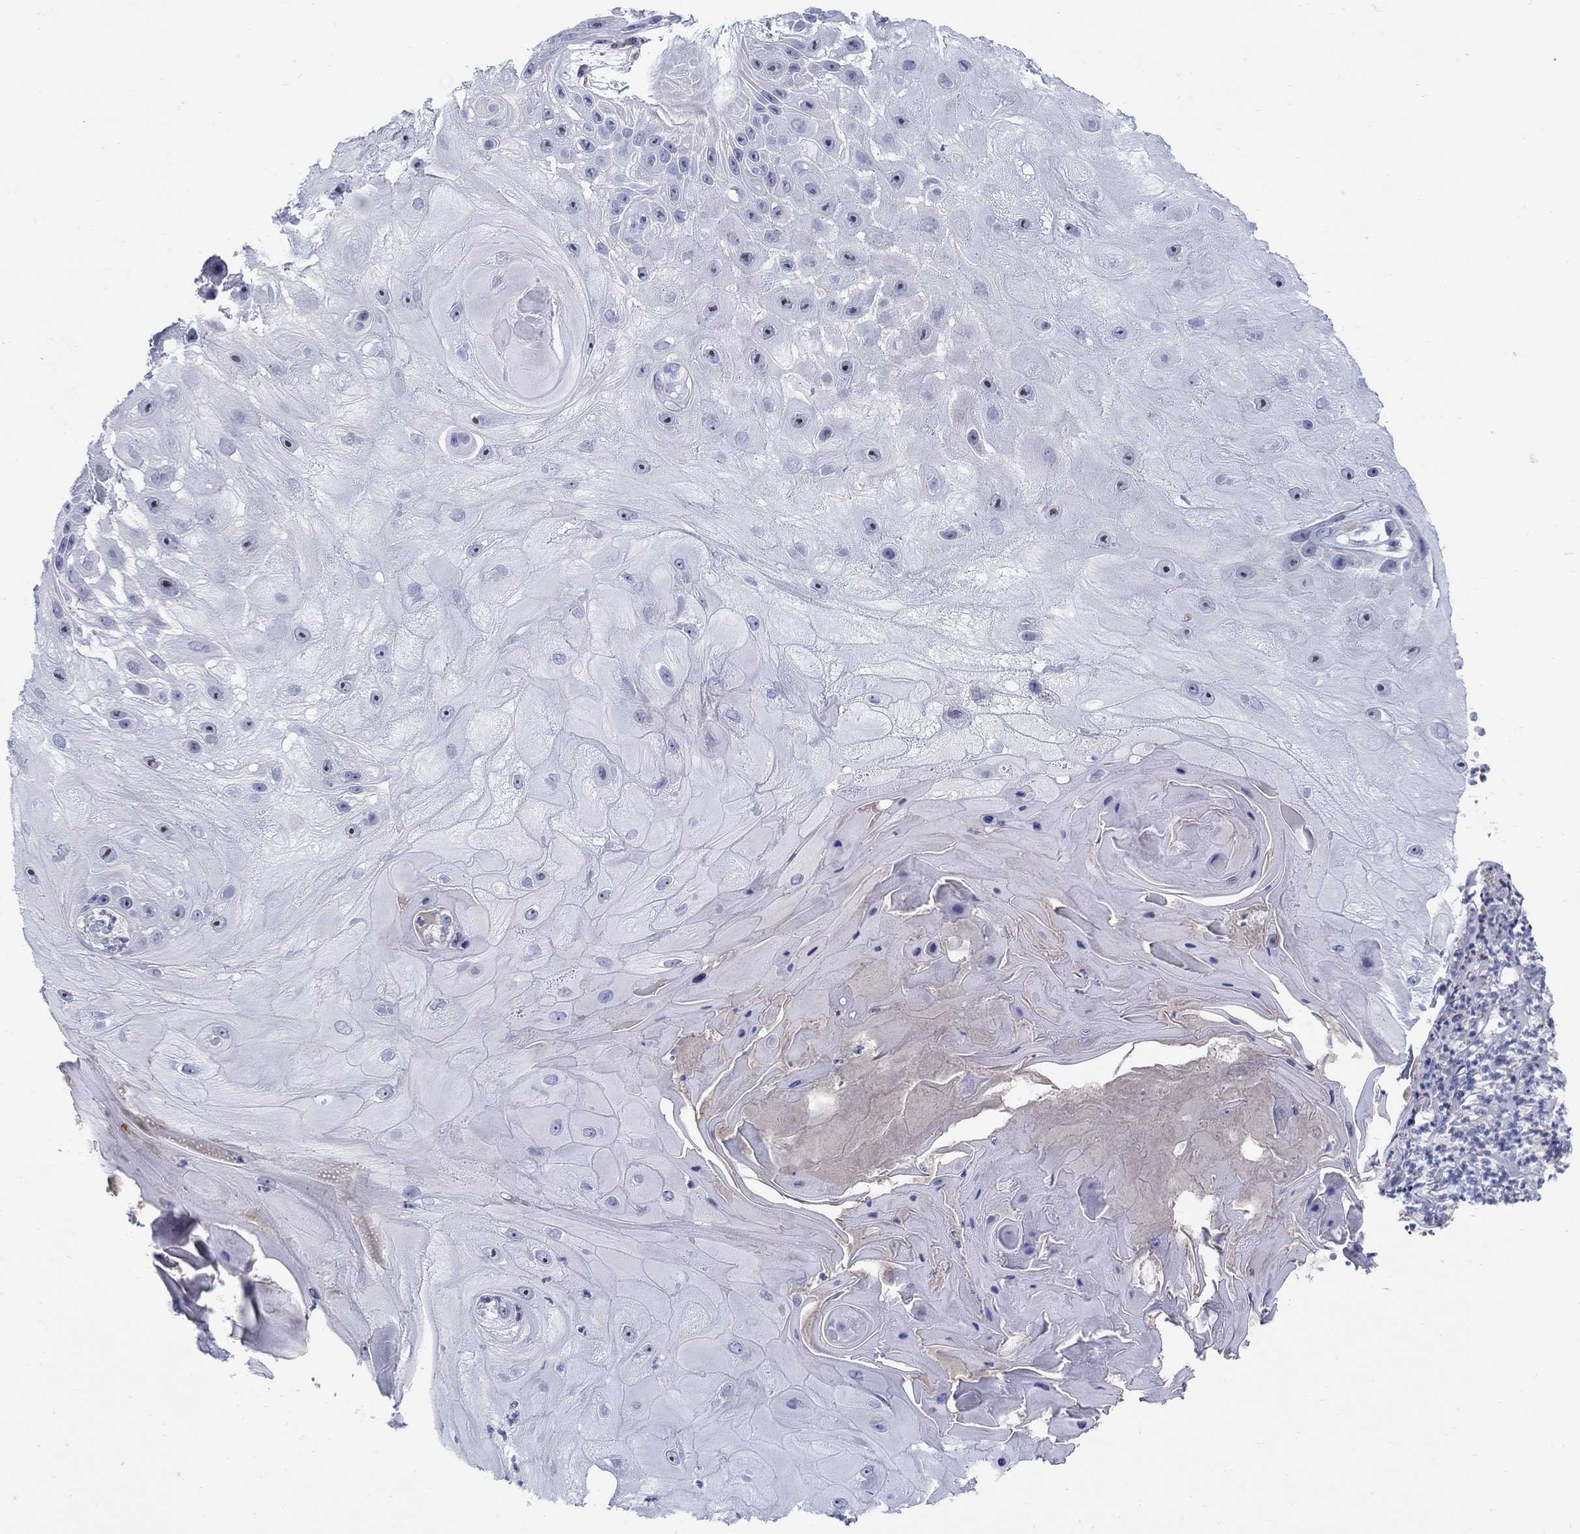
{"staining": {"intensity": "weak", "quantity": "<25%", "location": "nuclear"}, "tissue": "skin cancer", "cell_type": "Tumor cells", "image_type": "cancer", "snomed": [{"axis": "morphology", "description": "Normal tissue, NOS"}, {"axis": "morphology", "description": "Squamous cell carcinoma, NOS"}, {"axis": "topography", "description": "Skin"}], "caption": "Tumor cells show no significant staining in skin squamous cell carcinoma.", "gene": "REEP2", "patient": {"sex": "male", "age": 79}}